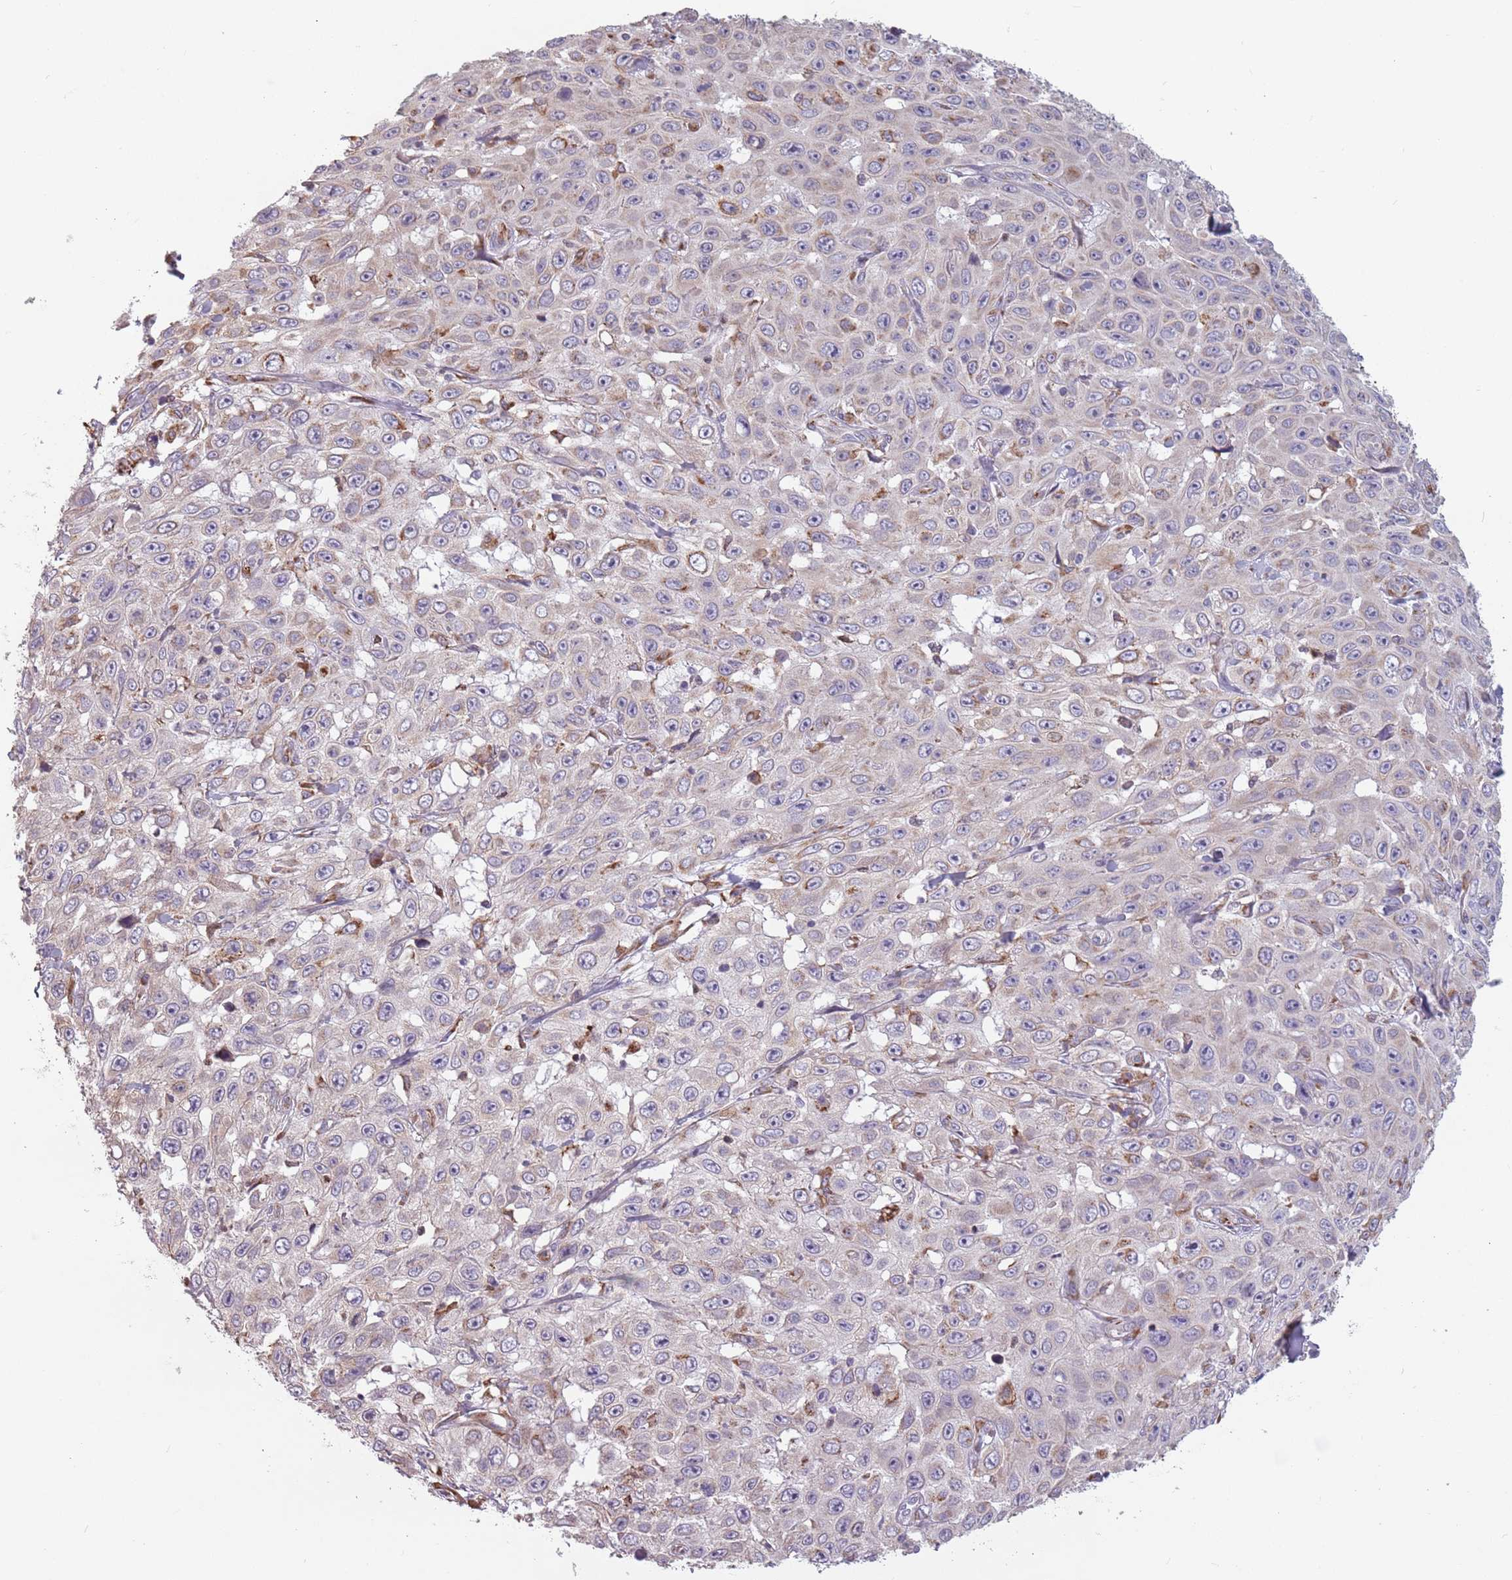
{"staining": {"intensity": "negative", "quantity": "none", "location": "none"}, "tissue": "skin cancer", "cell_type": "Tumor cells", "image_type": "cancer", "snomed": [{"axis": "morphology", "description": "Squamous cell carcinoma, NOS"}, {"axis": "topography", "description": "Skin"}], "caption": "The image shows no significant positivity in tumor cells of skin cancer.", "gene": "RPS9", "patient": {"sex": "male", "age": 82}}